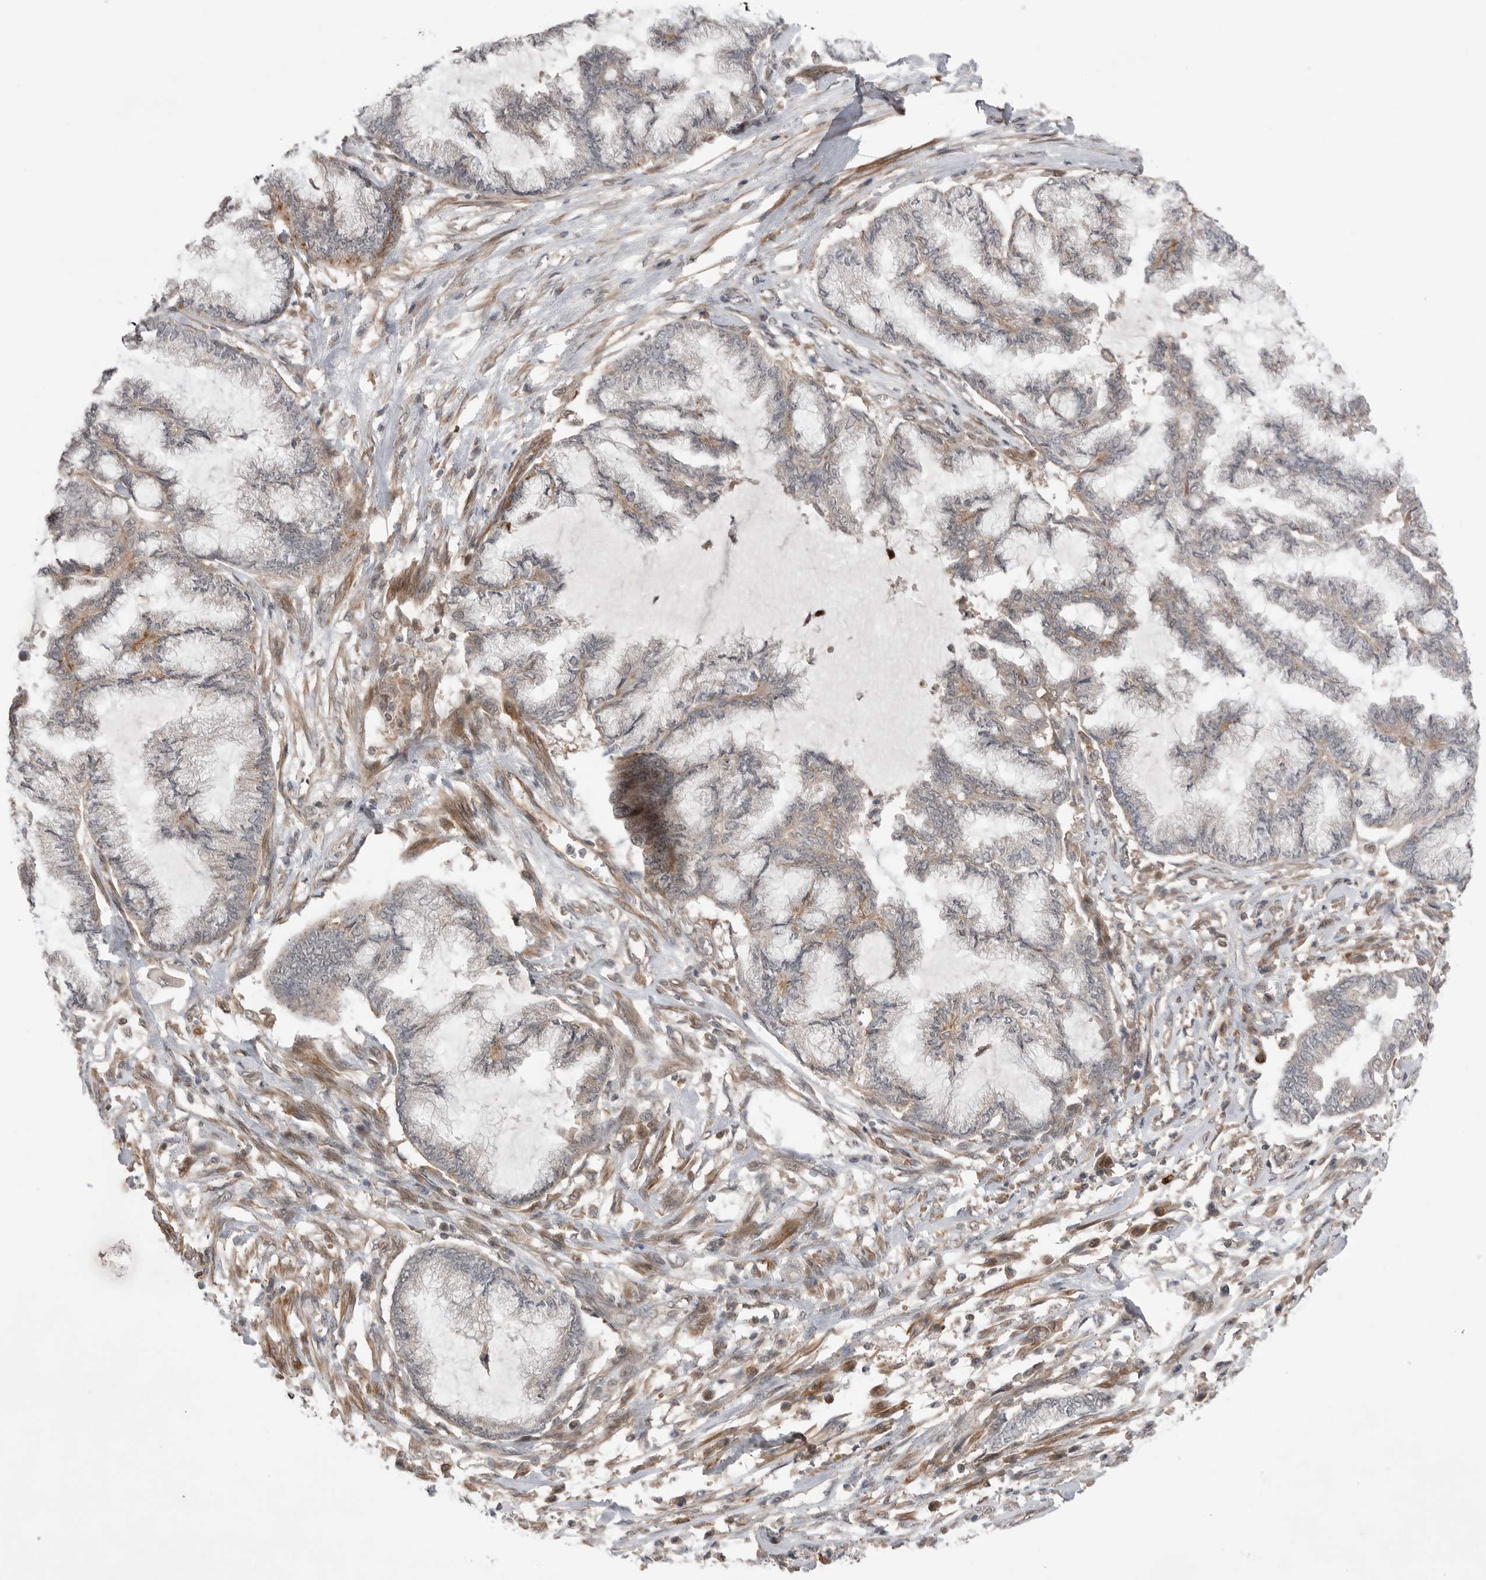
{"staining": {"intensity": "negative", "quantity": "none", "location": "none"}, "tissue": "endometrial cancer", "cell_type": "Tumor cells", "image_type": "cancer", "snomed": [{"axis": "morphology", "description": "Adenocarcinoma, NOS"}, {"axis": "topography", "description": "Endometrium"}], "caption": "Tumor cells show no significant positivity in adenocarcinoma (endometrial). (IHC, brightfield microscopy, high magnification).", "gene": "PEAK1", "patient": {"sex": "female", "age": 86}}